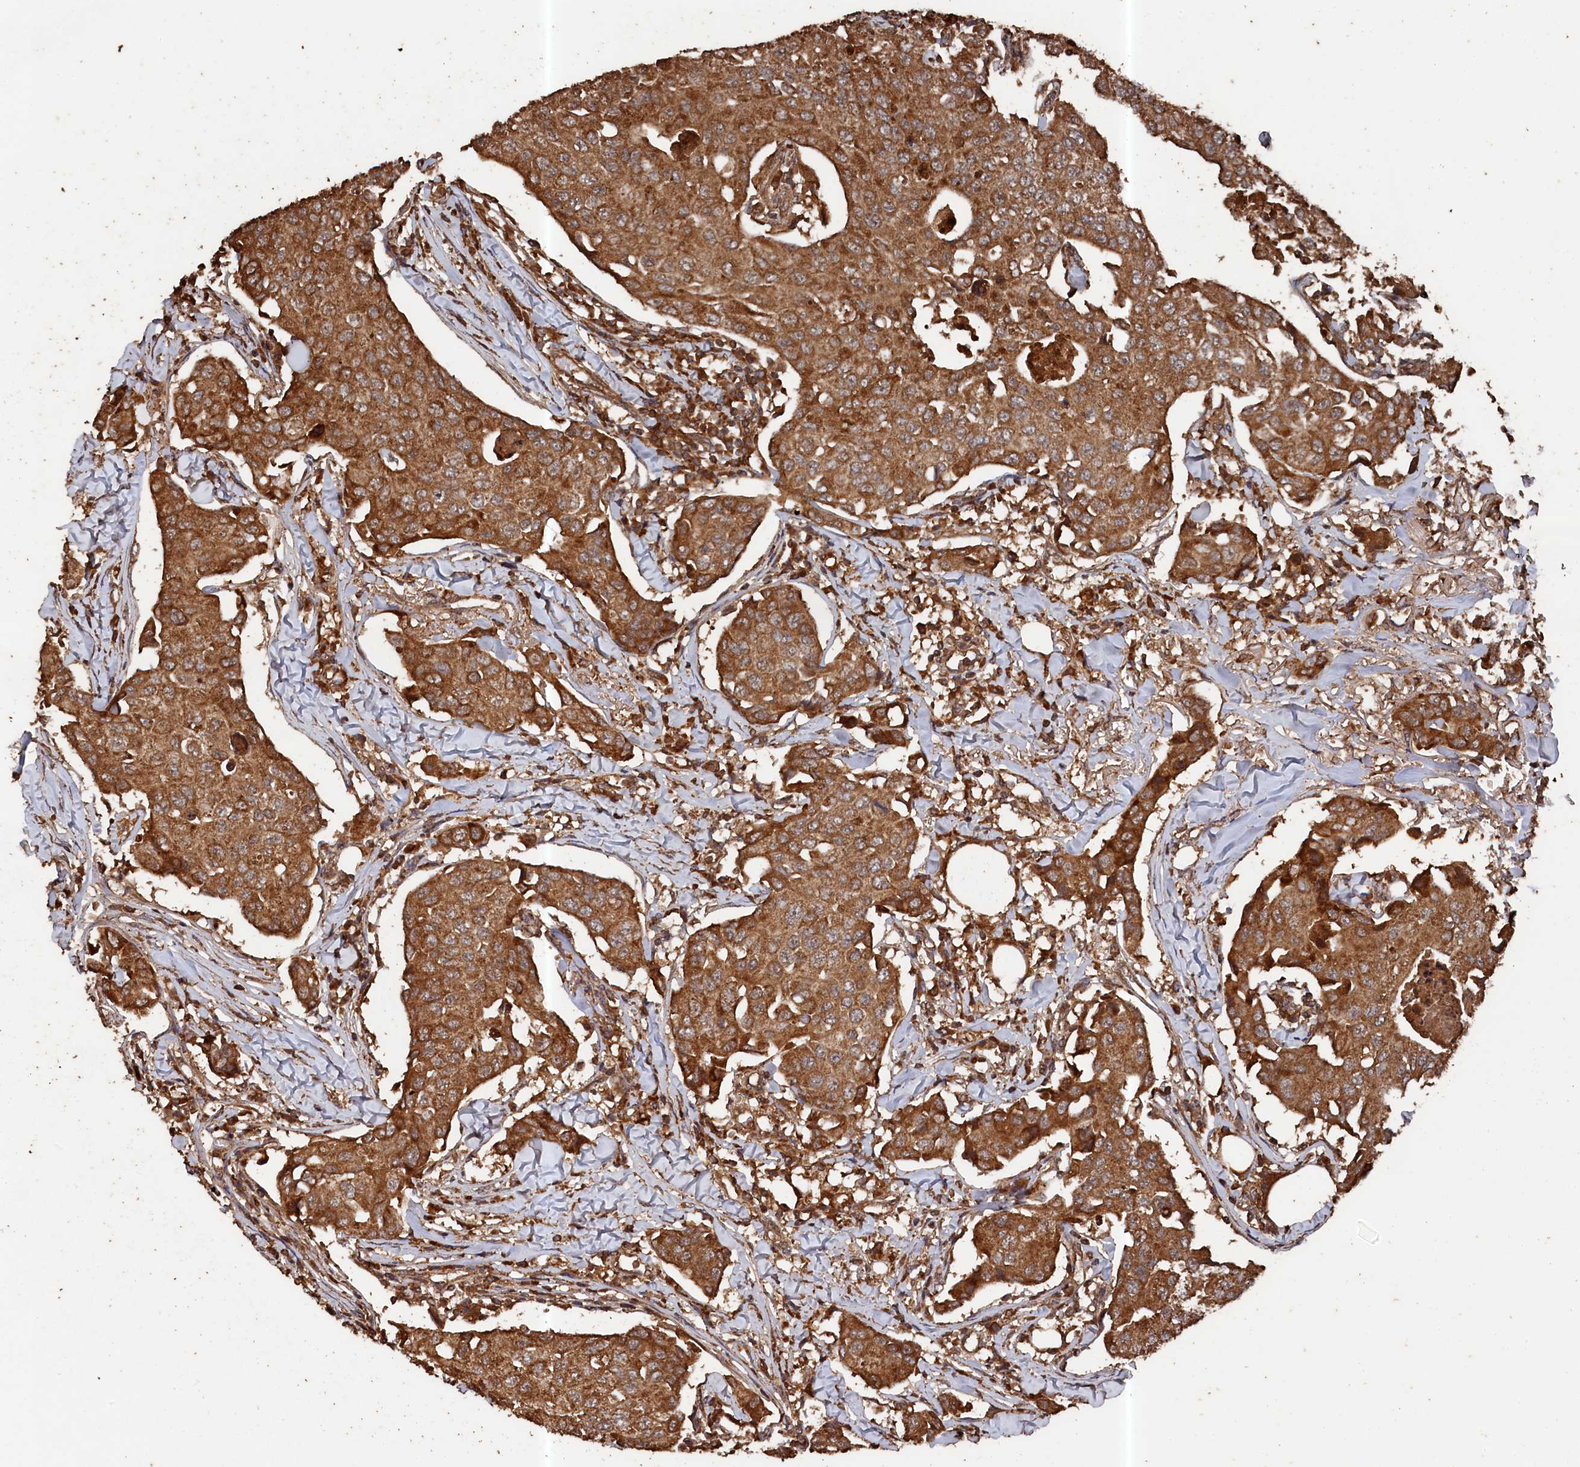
{"staining": {"intensity": "moderate", "quantity": ">75%", "location": "cytoplasmic/membranous"}, "tissue": "breast cancer", "cell_type": "Tumor cells", "image_type": "cancer", "snomed": [{"axis": "morphology", "description": "Duct carcinoma"}, {"axis": "topography", "description": "Breast"}], "caption": "Tumor cells show medium levels of moderate cytoplasmic/membranous expression in approximately >75% of cells in human breast cancer (invasive ductal carcinoma).", "gene": "SNX33", "patient": {"sex": "female", "age": 80}}